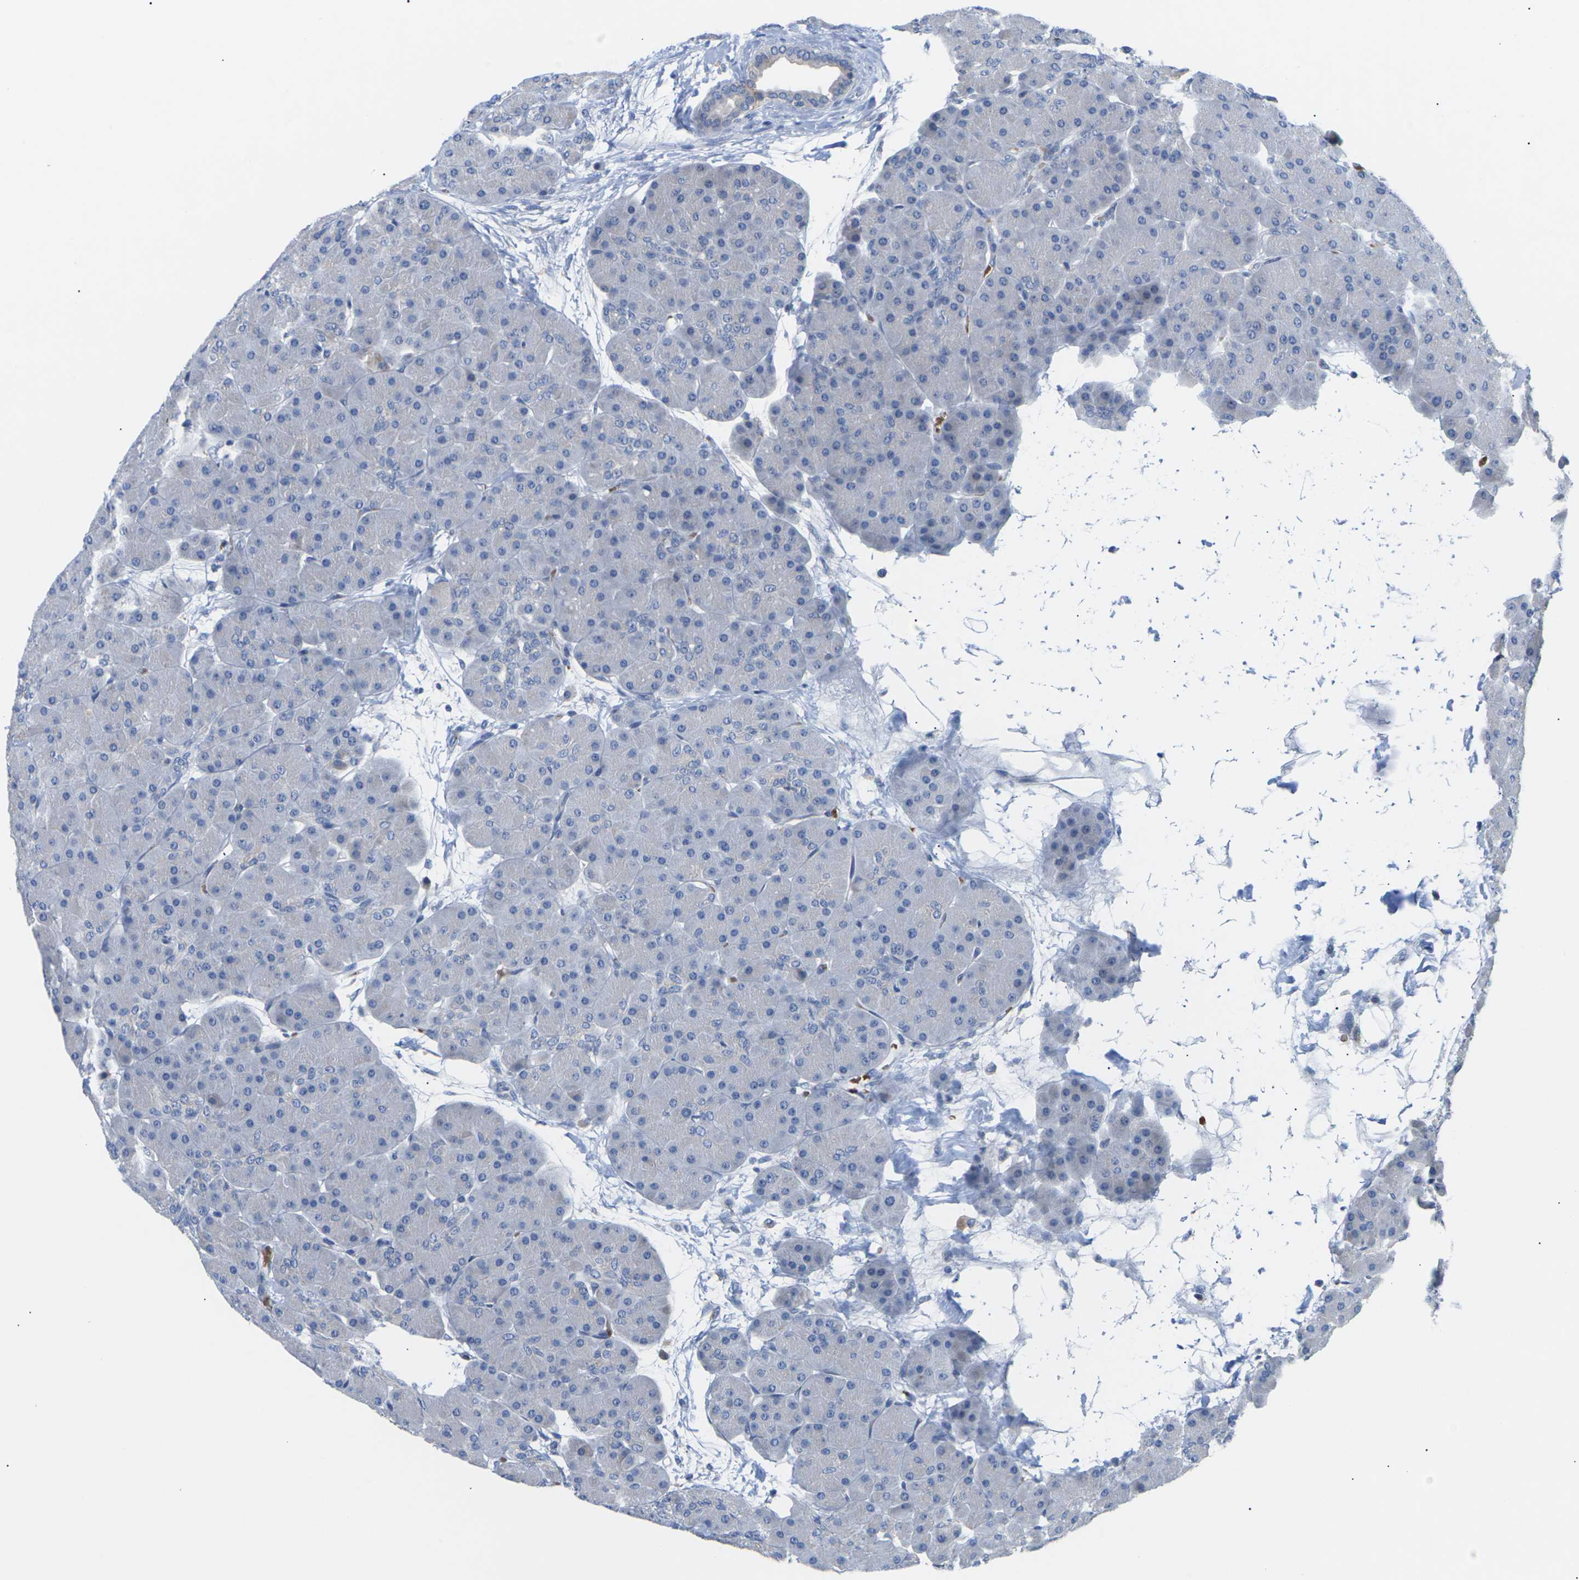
{"staining": {"intensity": "weak", "quantity": "<25%", "location": "cytoplasmic/membranous"}, "tissue": "pancreas", "cell_type": "Exocrine glandular cells", "image_type": "normal", "snomed": [{"axis": "morphology", "description": "Normal tissue, NOS"}, {"axis": "topography", "description": "Pancreas"}], "caption": "Protein analysis of benign pancreas demonstrates no significant expression in exocrine glandular cells. The staining is performed using DAB (3,3'-diaminobenzidine) brown chromogen with nuclei counter-stained in using hematoxylin.", "gene": "TMCO4", "patient": {"sex": "male", "age": 66}}